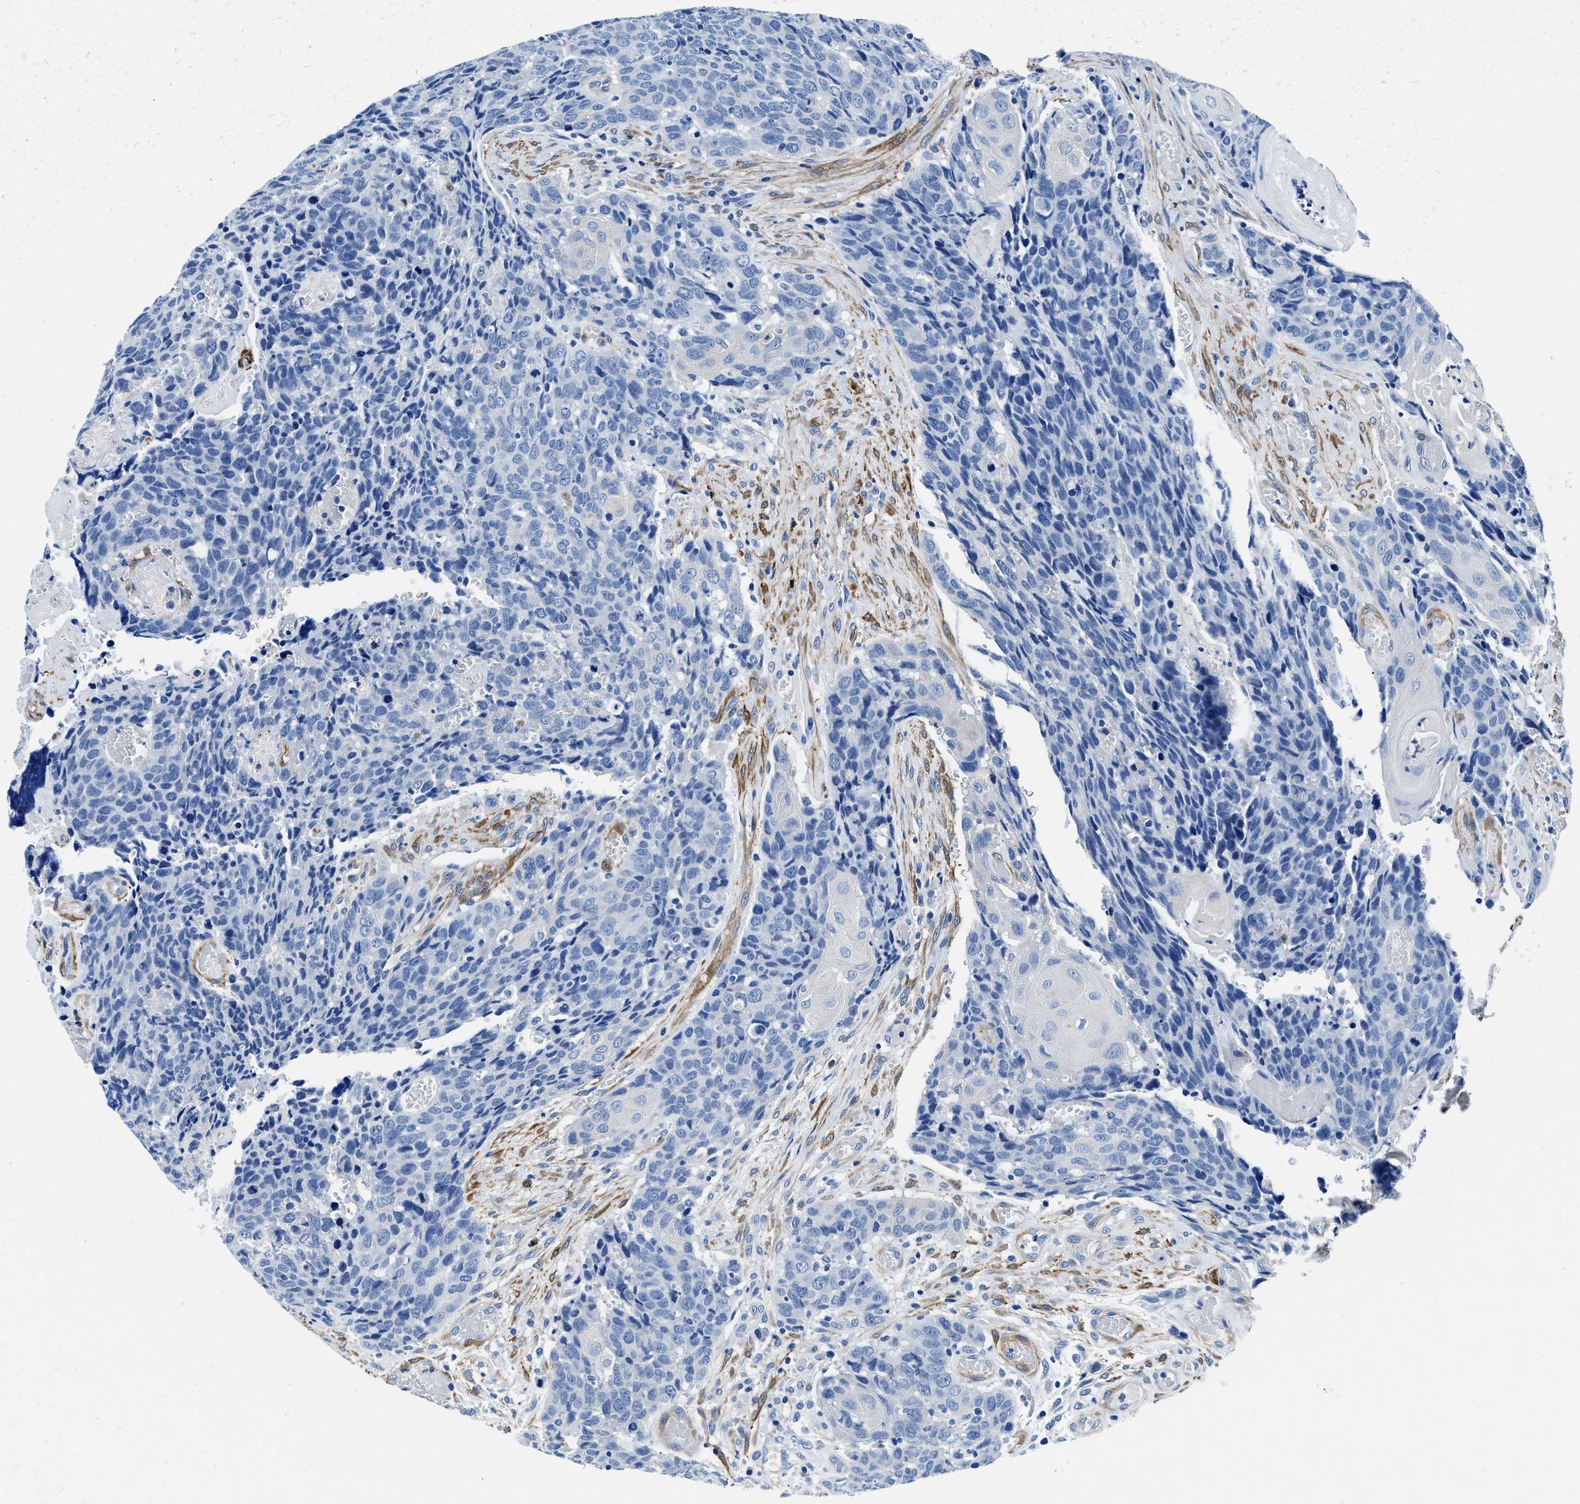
{"staining": {"intensity": "negative", "quantity": "none", "location": "none"}, "tissue": "head and neck cancer", "cell_type": "Tumor cells", "image_type": "cancer", "snomed": [{"axis": "morphology", "description": "Squamous cell carcinoma, NOS"}, {"axis": "topography", "description": "Head-Neck"}], "caption": "DAB immunohistochemical staining of squamous cell carcinoma (head and neck) shows no significant staining in tumor cells.", "gene": "TEX261", "patient": {"sex": "male", "age": 66}}